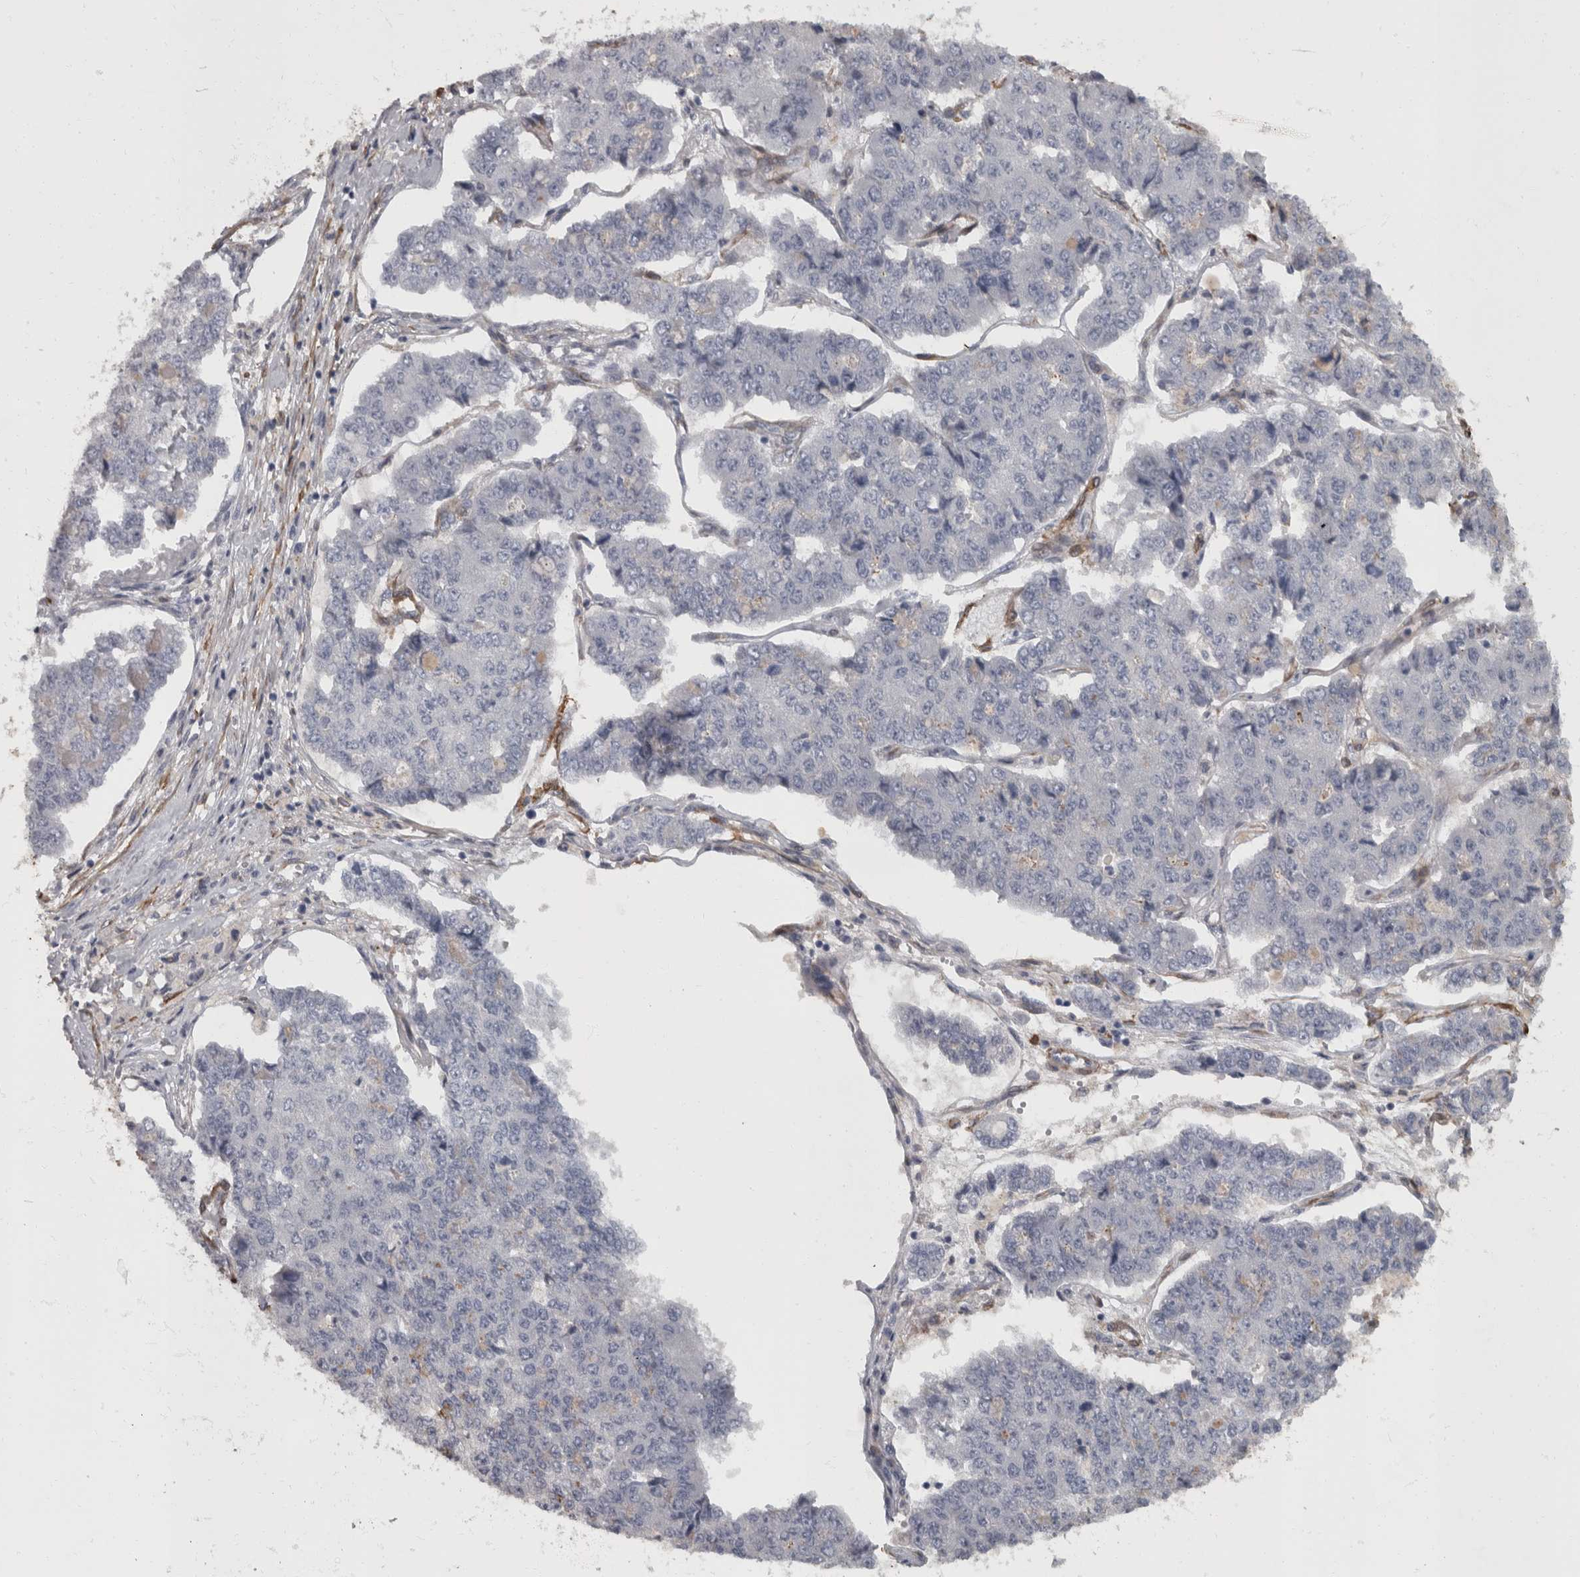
{"staining": {"intensity": "negative", "quantity": "none", "location": "none"}, "tissue": "pancreatic cancer", "cell_type": "Tumor cells", "image_type": "cancer", "snomed": [{"axis": "morphology", "description": "Adenocarcinoma, NOS"}, {"axis": "topography", "description": "Pancreas"}], "caption": "Immunohistochemical staining of adenocarcinoma (pancreatic) reveals no significant staining in tumor cells. (Immunohistochemistry, brightfield microscopy, high magnification).", "gene": "MASTL", "patient": {"sex": "male", "age": 50}}